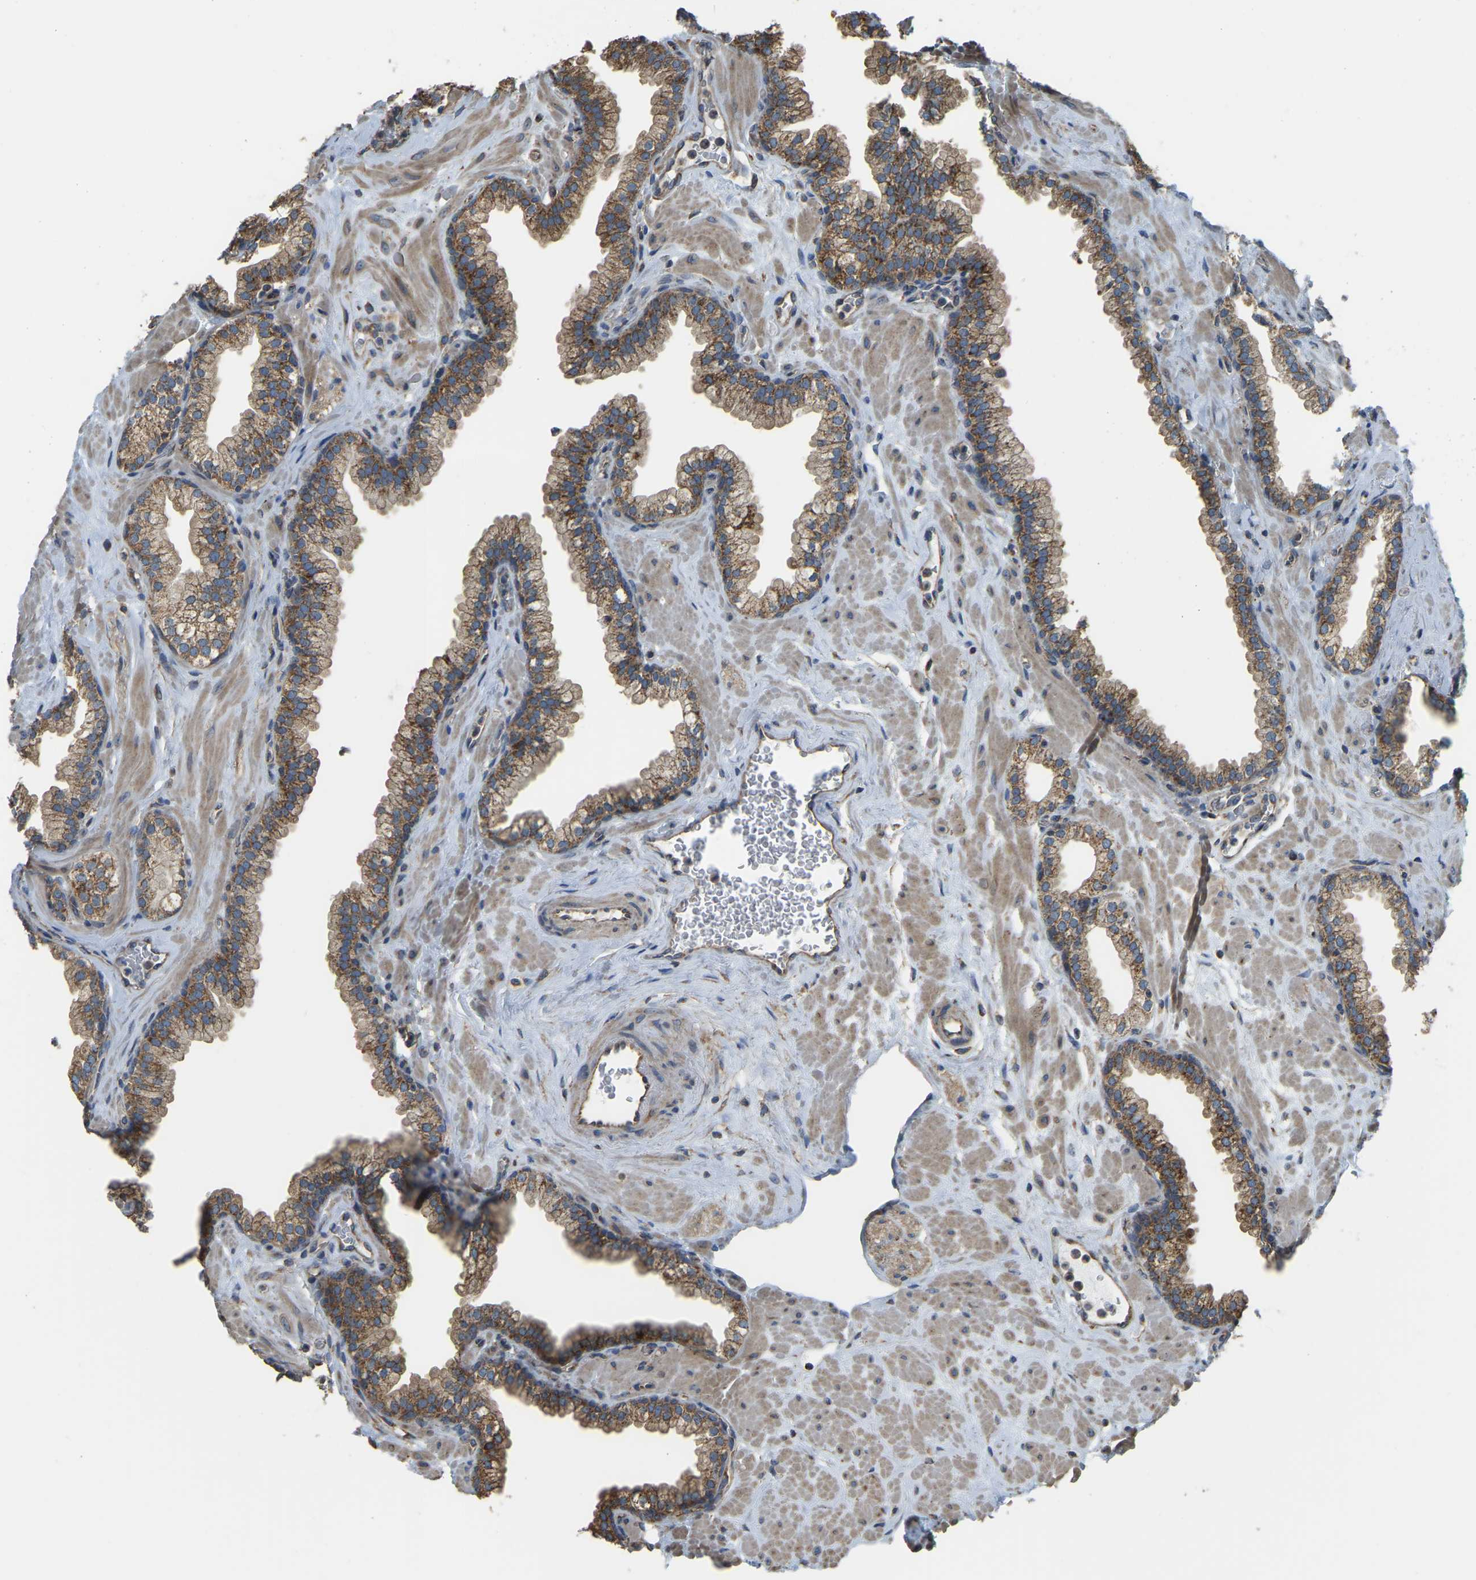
{"staining": {"intensity": "strong", "quantity": ">75%", "location": "cytoplasmic/membranous"}, "tissue": "prostate", "cell_type": "Glandular cells", "image_type": "normal", "snomed": [{"axis": "morphology", "description": "Normal tissue, NOS"}, {"axis": "morphology", "description": "Urothelial carcinoma, Low grade"}, {"axis": "topography", "description": "Urinary bladder"}, {"axis": "topography", "description": "Prostate"}], "caption": "Prostate stained with immunohistochemistry exhibits strong cytoplasmic/membranous positivity in approximately >75% of glandular cells. (brown staining indicates protein expression, while blue staining denotes nuclei).", "gene": "PSMD7", "patient": {"sex": "male", "age": 60}}